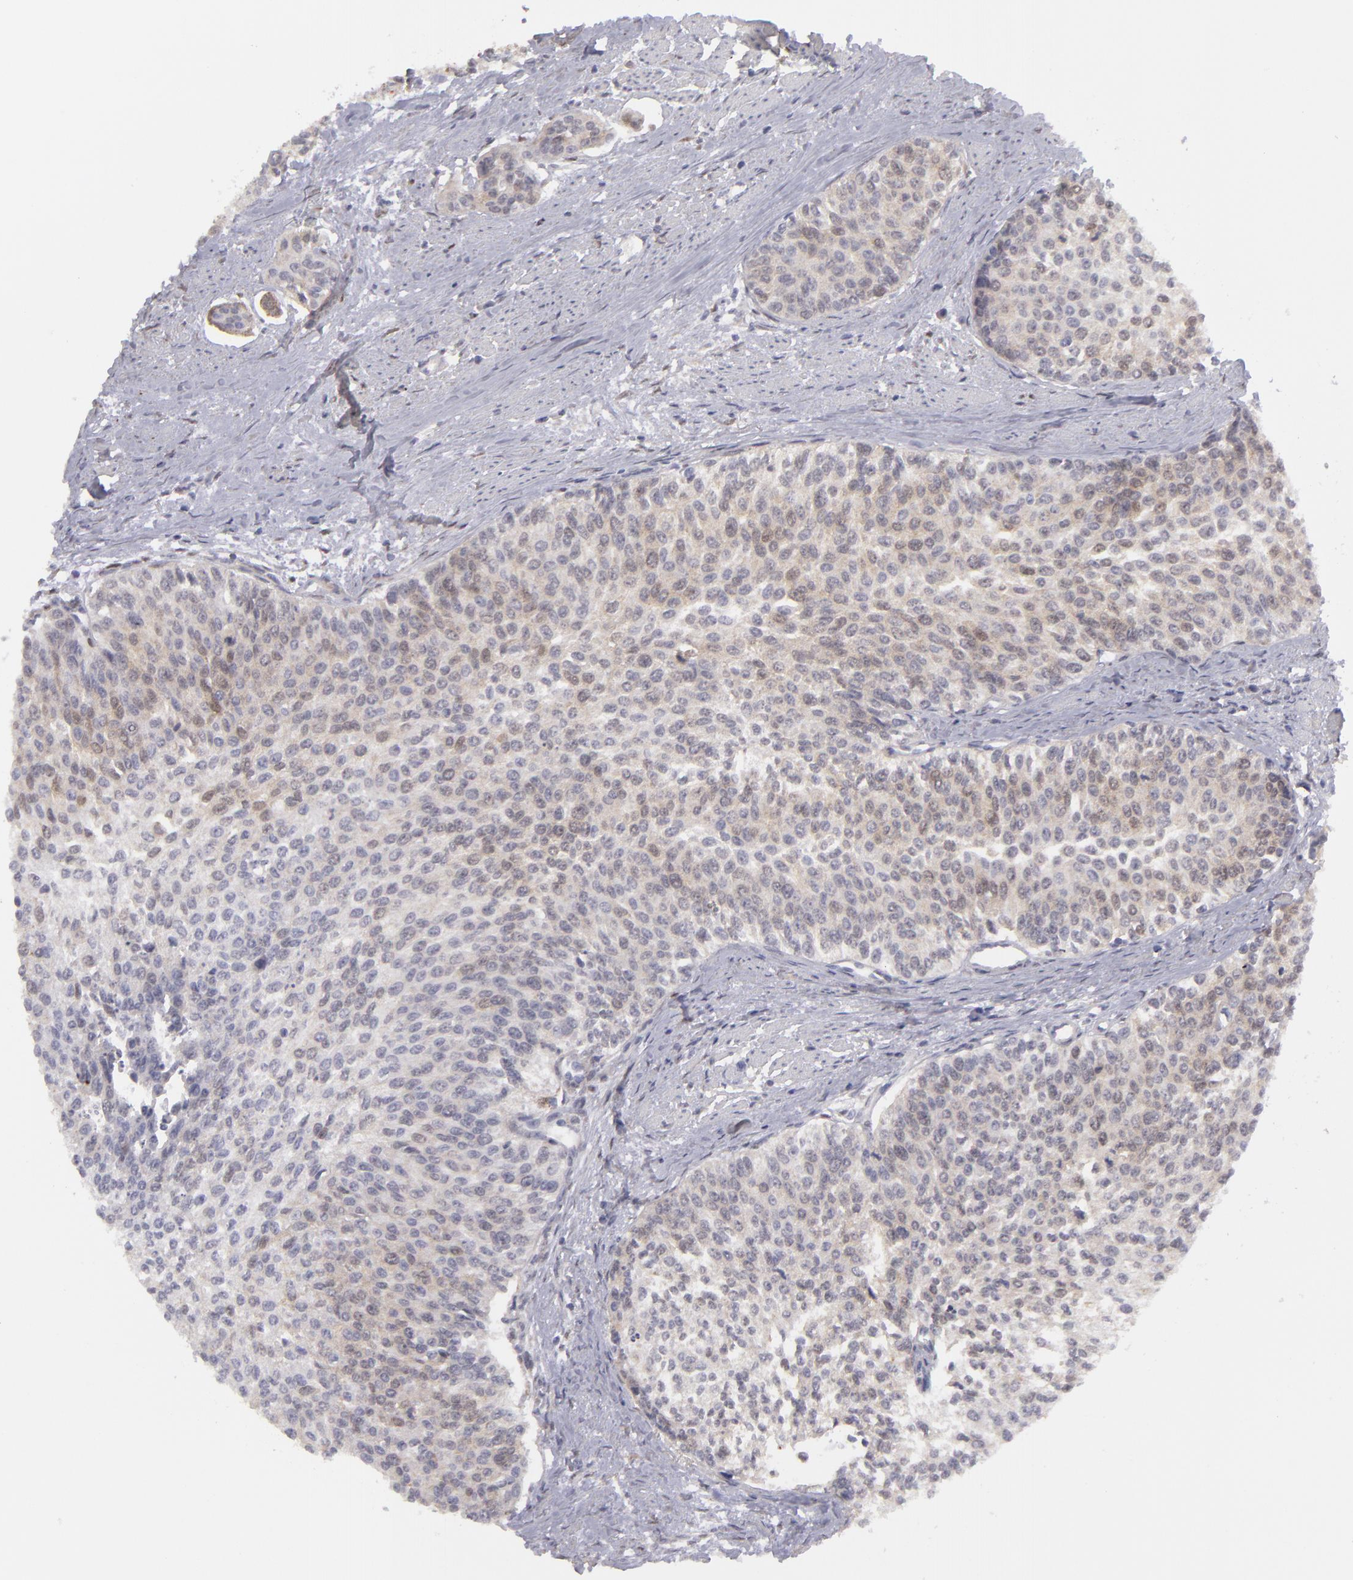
{"staining": {"intensity": "weak", "quantity": "<25%", "location": "nuclear"}, "tissue": "urothelial cancer", "cell_type": "Tumor cells", "image_type": "cancer", "snomed": [{"axis": "morphology", "description": "Urothelial carcinoma, Low grade"}, {"axis": "topography", "description": "Urinary bladder"}], "caption": "Urothelial cancer was stained to show a protein in brown. There is no significant staining in tumor cells. Nuclei are stained in blue.", "gene": "EFS", "patient": {"sex": "female", "age": 73}}